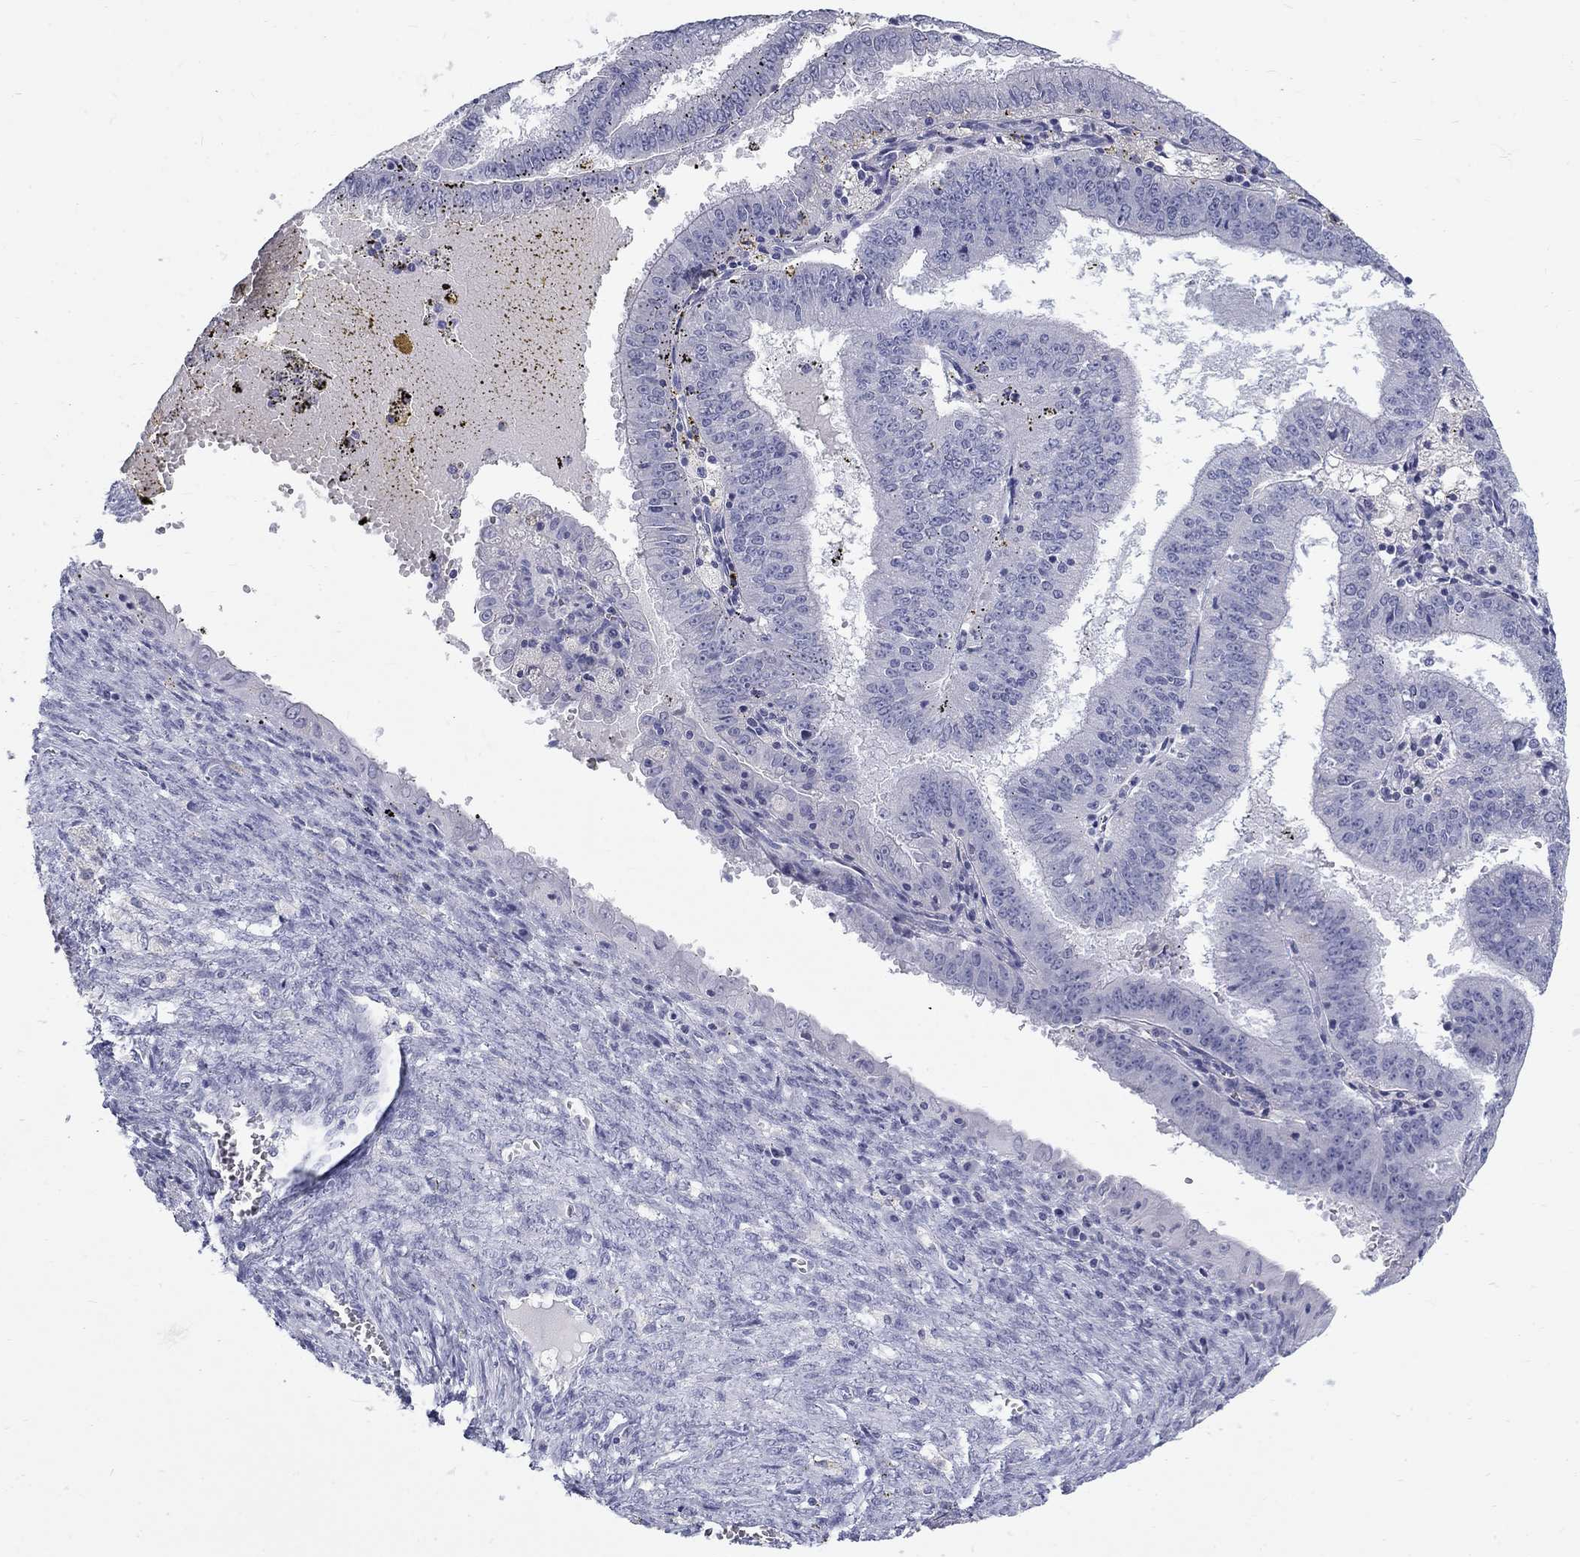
{"staining": {"intensity": "negative", "quantity": "none", "location": "none"}, "tissue": "endometrial cancer", "cell_type": "Tumor cells", "image_type": "cancer", "snomed": [{"axis": "morphology", "description": "Adenocarcinoma, NOS"}, {"axis": "topography", "description": "Endometrium"}], "caption": "High magnification brightfield microscopy of endometrial adenocarcinoma stained with DAB (3,3'-diaminobenzidine) (brown) and counterstained with hematoxylin (blue): tumor cells show no significant staining.", "gene": "MAGEB6", "patient": {"sex": "female", "age": 66}}